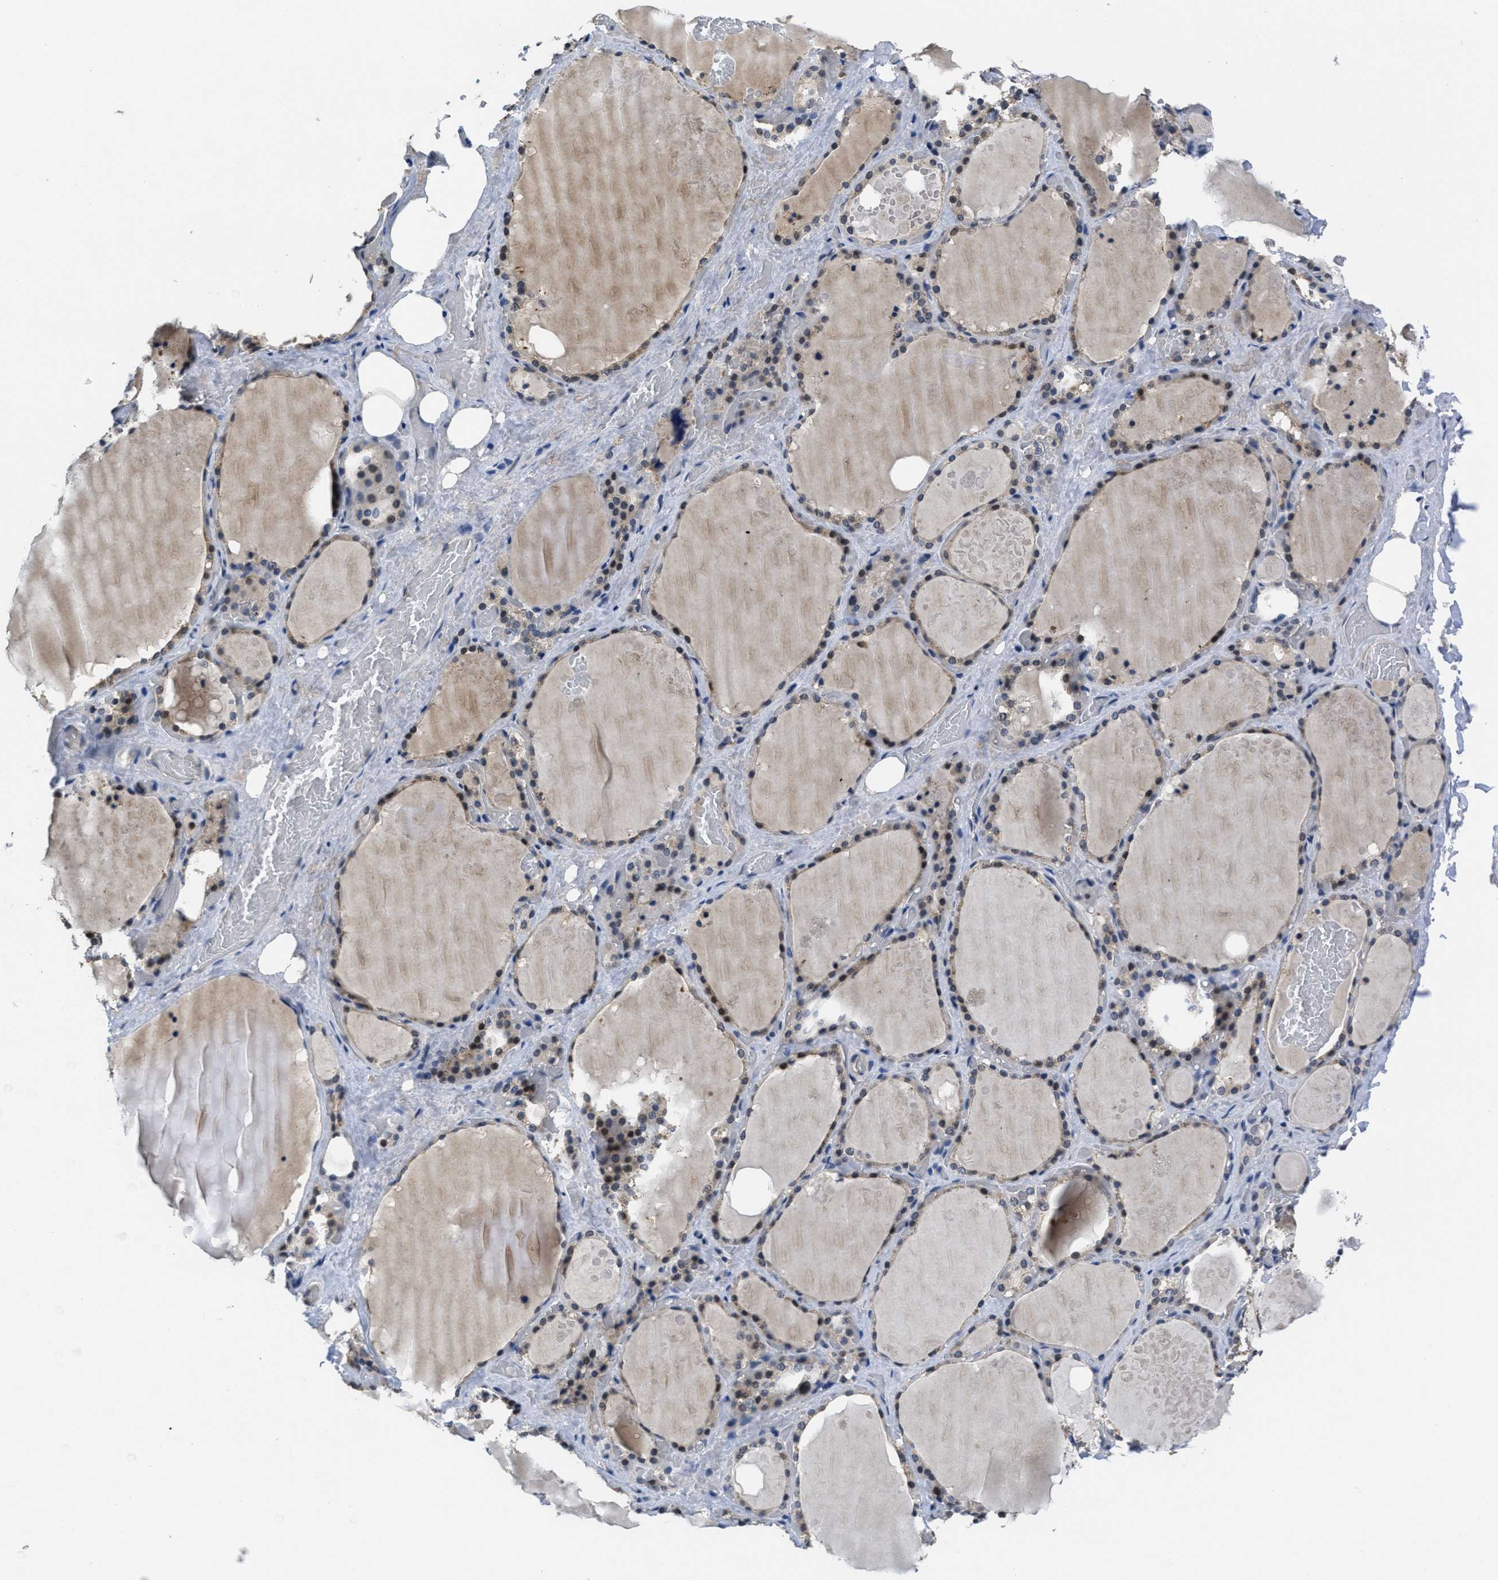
{"staining": {"intensity": "moderate", "quantity": "25%-75%", "location": "cytoplasmic/membranous,nuclear"}, "tissue": "thyroid gland", "cell_type": "Glandular cells", "image_type": "normal", "snomed": [{"axis": "morphology", "description": "Normal tissue, NOS"}, {"axis": "topography", "description": "Thyroid gland"}], "caption": "The photomicrograph reveals immunohistochemical staining of benign thyroid gland. There is moderate cytoplasmic/membranous,nuclear expression is present in approximately 25%-75% of glandular cells. (IHC, brightfield microscopy, high magnification).", "gene": "ANGPT1", "patient": {"sex": "male", "age": 61}}